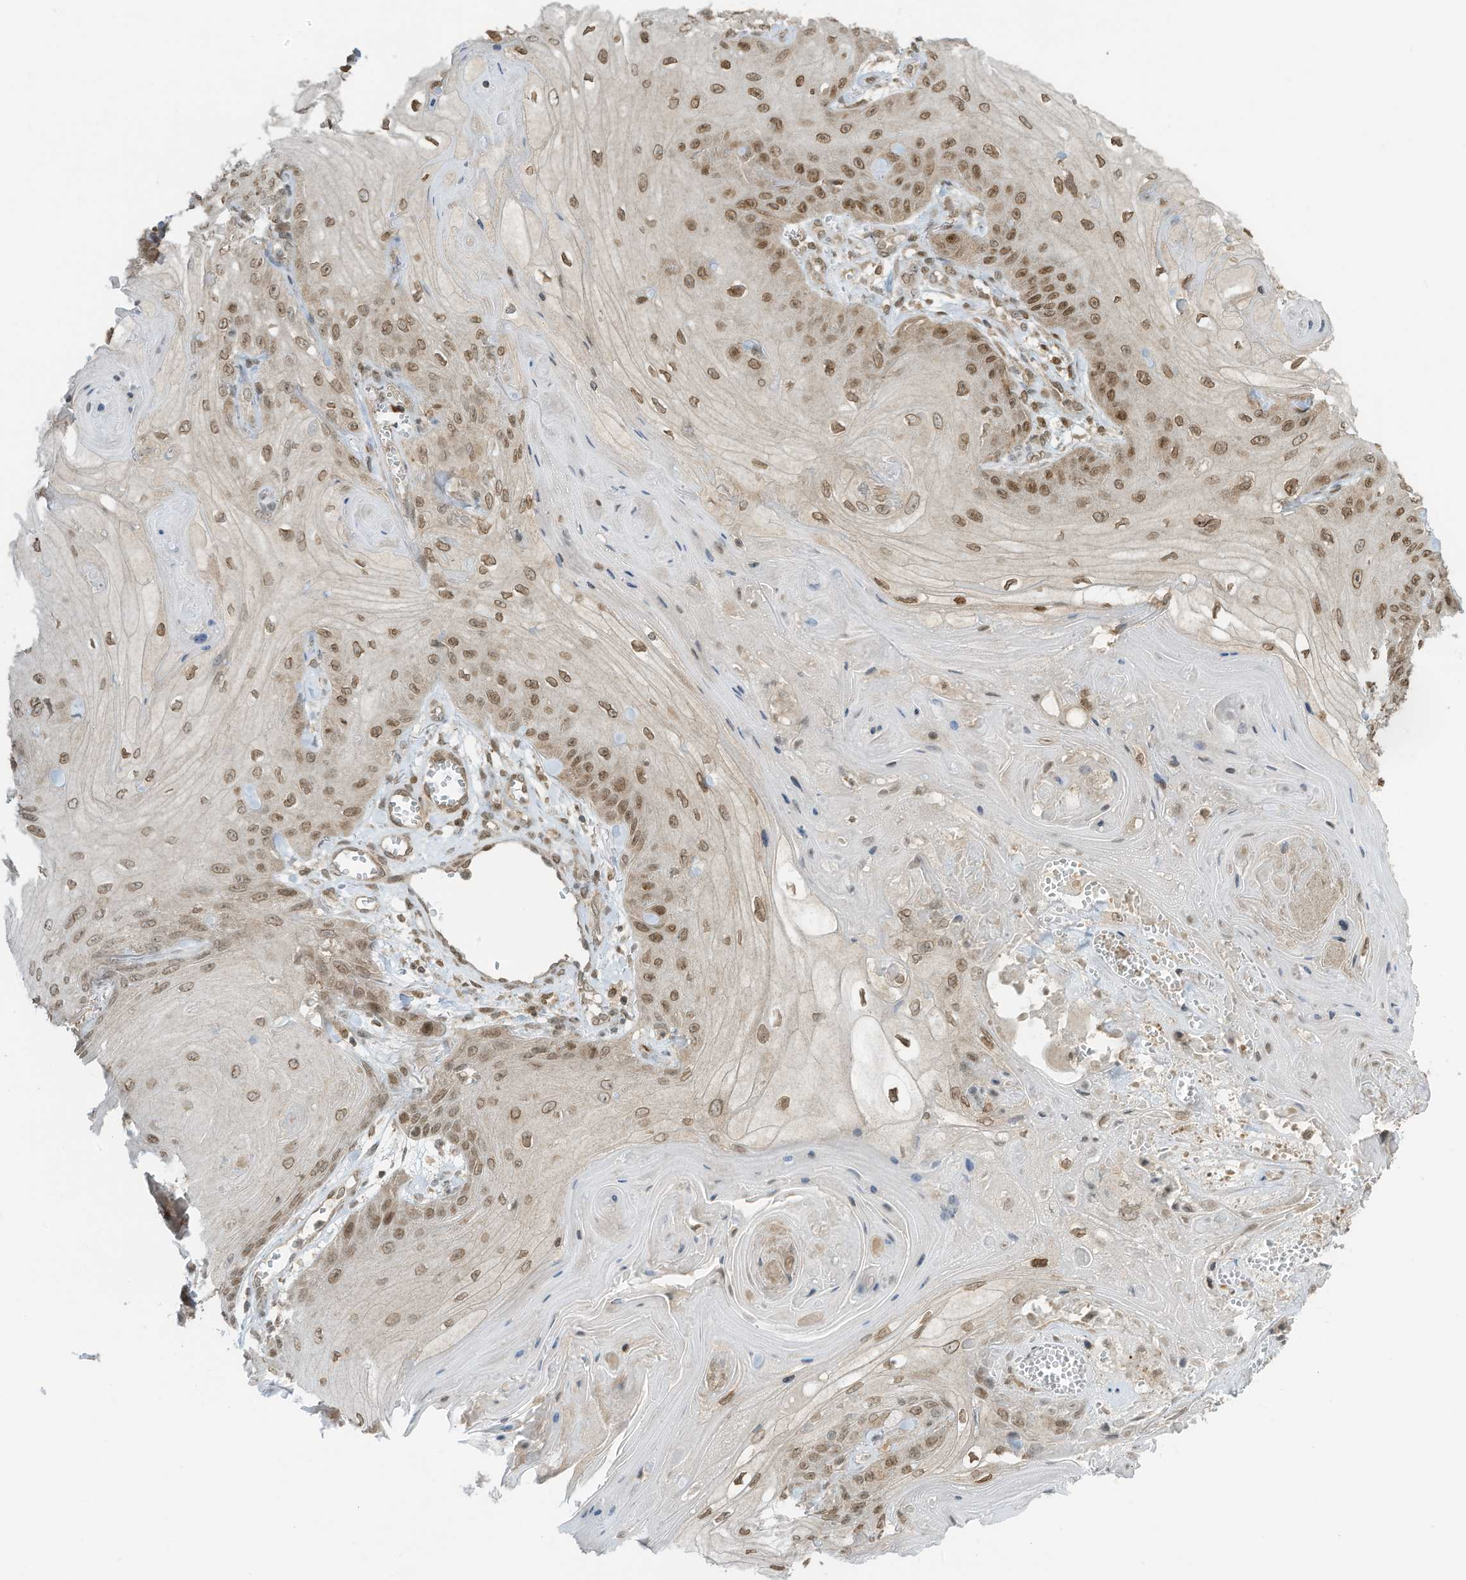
{"staining": {"intensity": "moderate", "quantity": "25%-75%", "location": "nuclear"}, "tissue": "skin cancer", "cell_type": "Tumor cells", "image_type": "cancer", "snomed": [{"axis": "morphology", "description": "Squamous cell carcinoma, NOS"}, {"axis": "topography", "description": "Skin"}], "caption": "Moderate nuclear protein positivity is identified in about 25%-75% of tumor cells in squamous cell carcinoma (skin).", "gene": "KPNB1", "patient": {"sex": "male", "age": 74}}